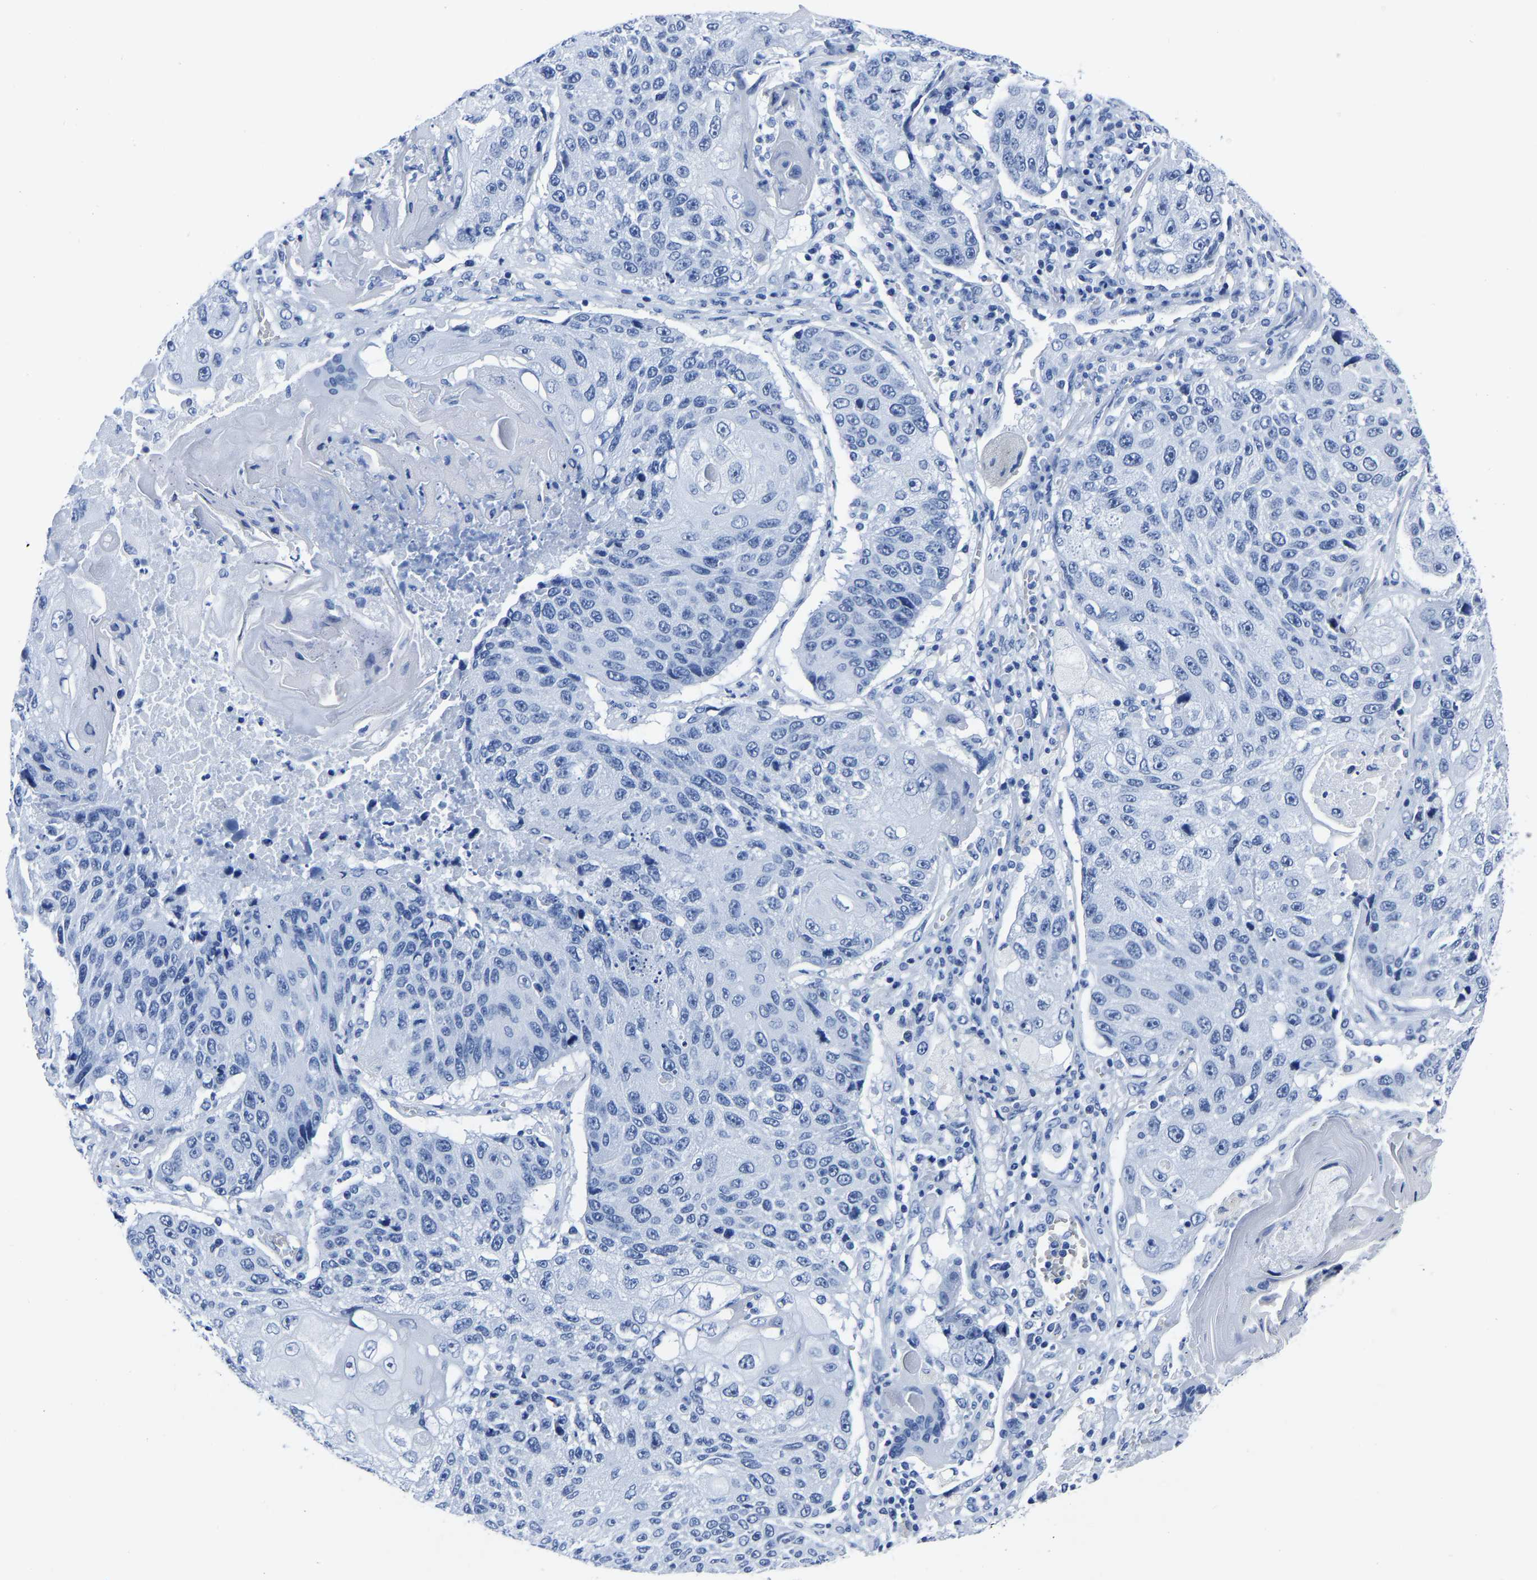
{"staining": {"intensity": "negative", "quantity": "none", "location": "none"}, "tissue": "lung cancer", "cell_type": "Tumor cells", "image_type": "cancer", "snomed": [{"axis": "morphology", "description": "Squamous cell carcinoma, NOS"}, {"axis": "topography", "description": "Lung"}], "caption": "Lung cancer stained for a protein using immunohistochemistry (IHC) demonstrates no expression tumor cells.", "gene": "IMPG2", "patient": {"sex": "male", "age": 61}}